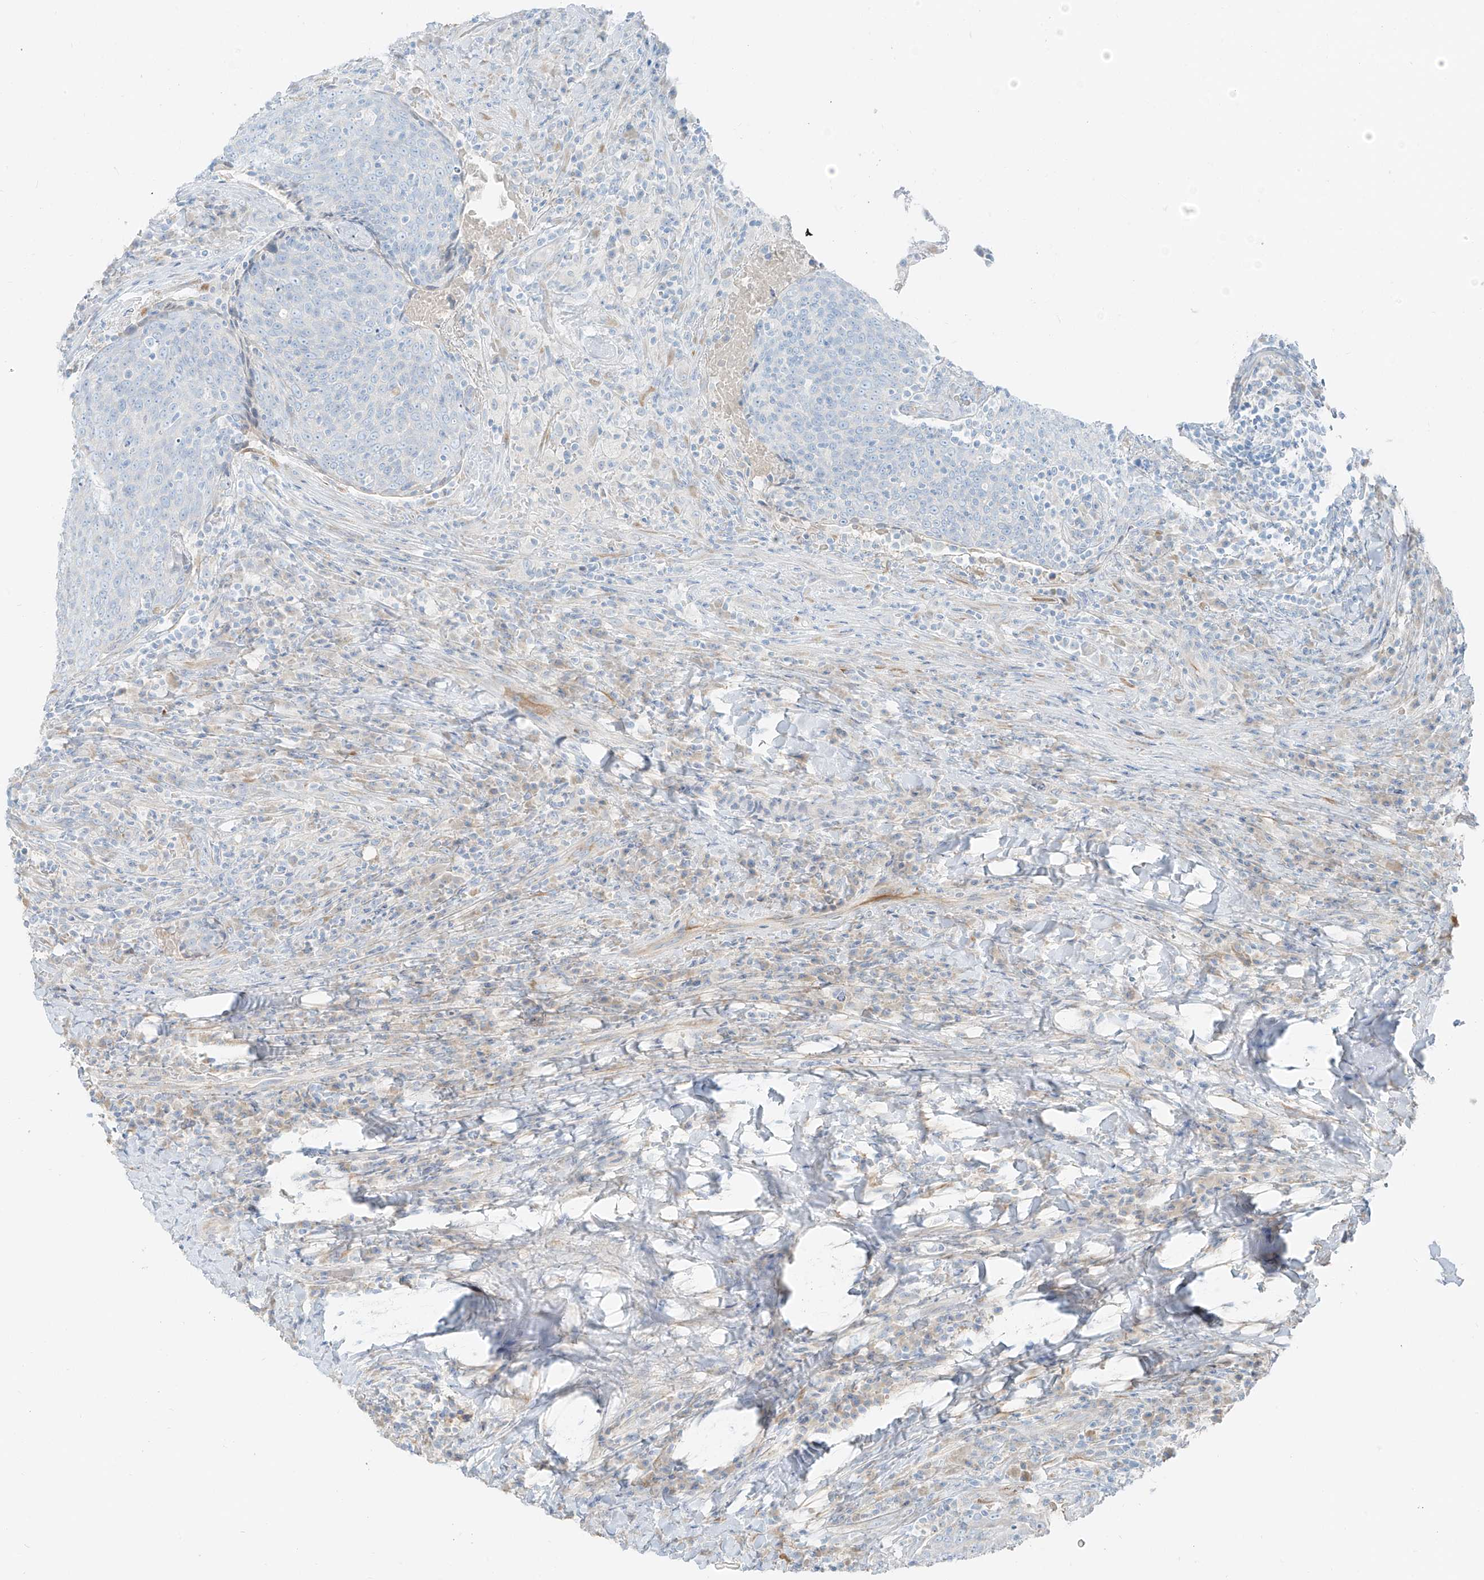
{"staining": {"intensity": "negative", "quantity": "none", "location": "none"}, "tissue": "head and neck cancer", "cell_type": "Tumor cells", "image_type": "cancer", "snomed": [{"axis": "morphology", "description": "Squamous cell carcinoma, NOS"}, {"axis": "morphology", "description": "Squamous cell carcinoma, metastatic, NOS"}, {"axis": "topography", "description": "Lymph node"}, {"axis": "topography", "description": "Head-Neck"}], "caption": "Micrograph shows no protein expression in tumor cells of head and neck cancer tissue.", "gene": "FSTL1", "patient": {"sex": "male", "age": 62}}